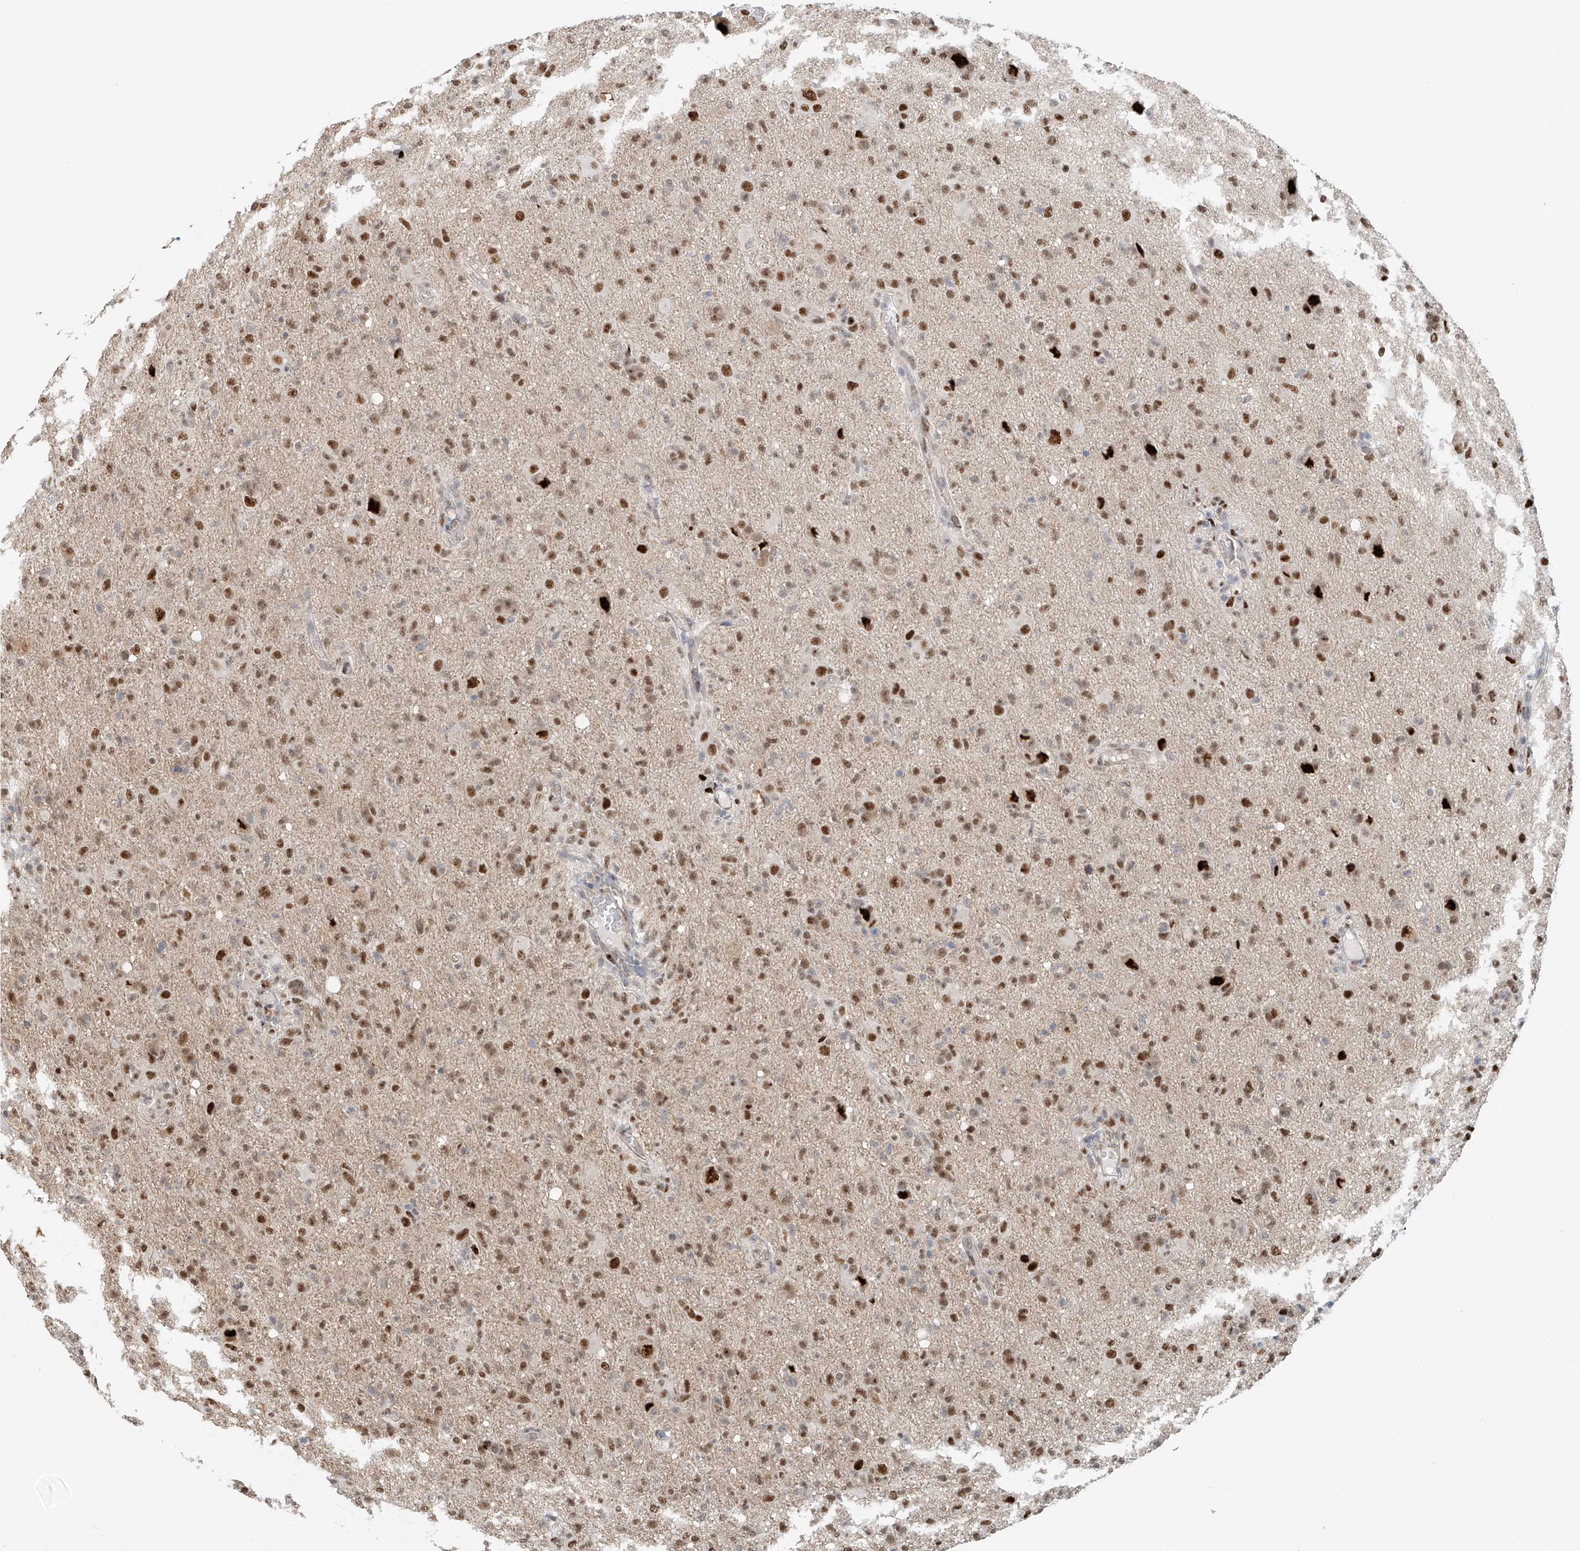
{"staining": {"intensity": "moderate", "quantity": ">75%", "location": "nuclear"}, "tissue": "glioma", "cell_type": "Tumor cells", "image_type": "cancer", "snomed": [{"axis": "morphology", "description": "Glioma, malignant, High grade"}, {"axis": "topography", "description": "Brain"}], "caption": "The photomicrograph exhibits immunohistochemical staining of malignant glioma (high-grade). There is moderate nuclear positivity is identified in approximately >75% of tumor cells.", "gene": "ZNF514", "patient": {"sex": "female", "age": 57}}